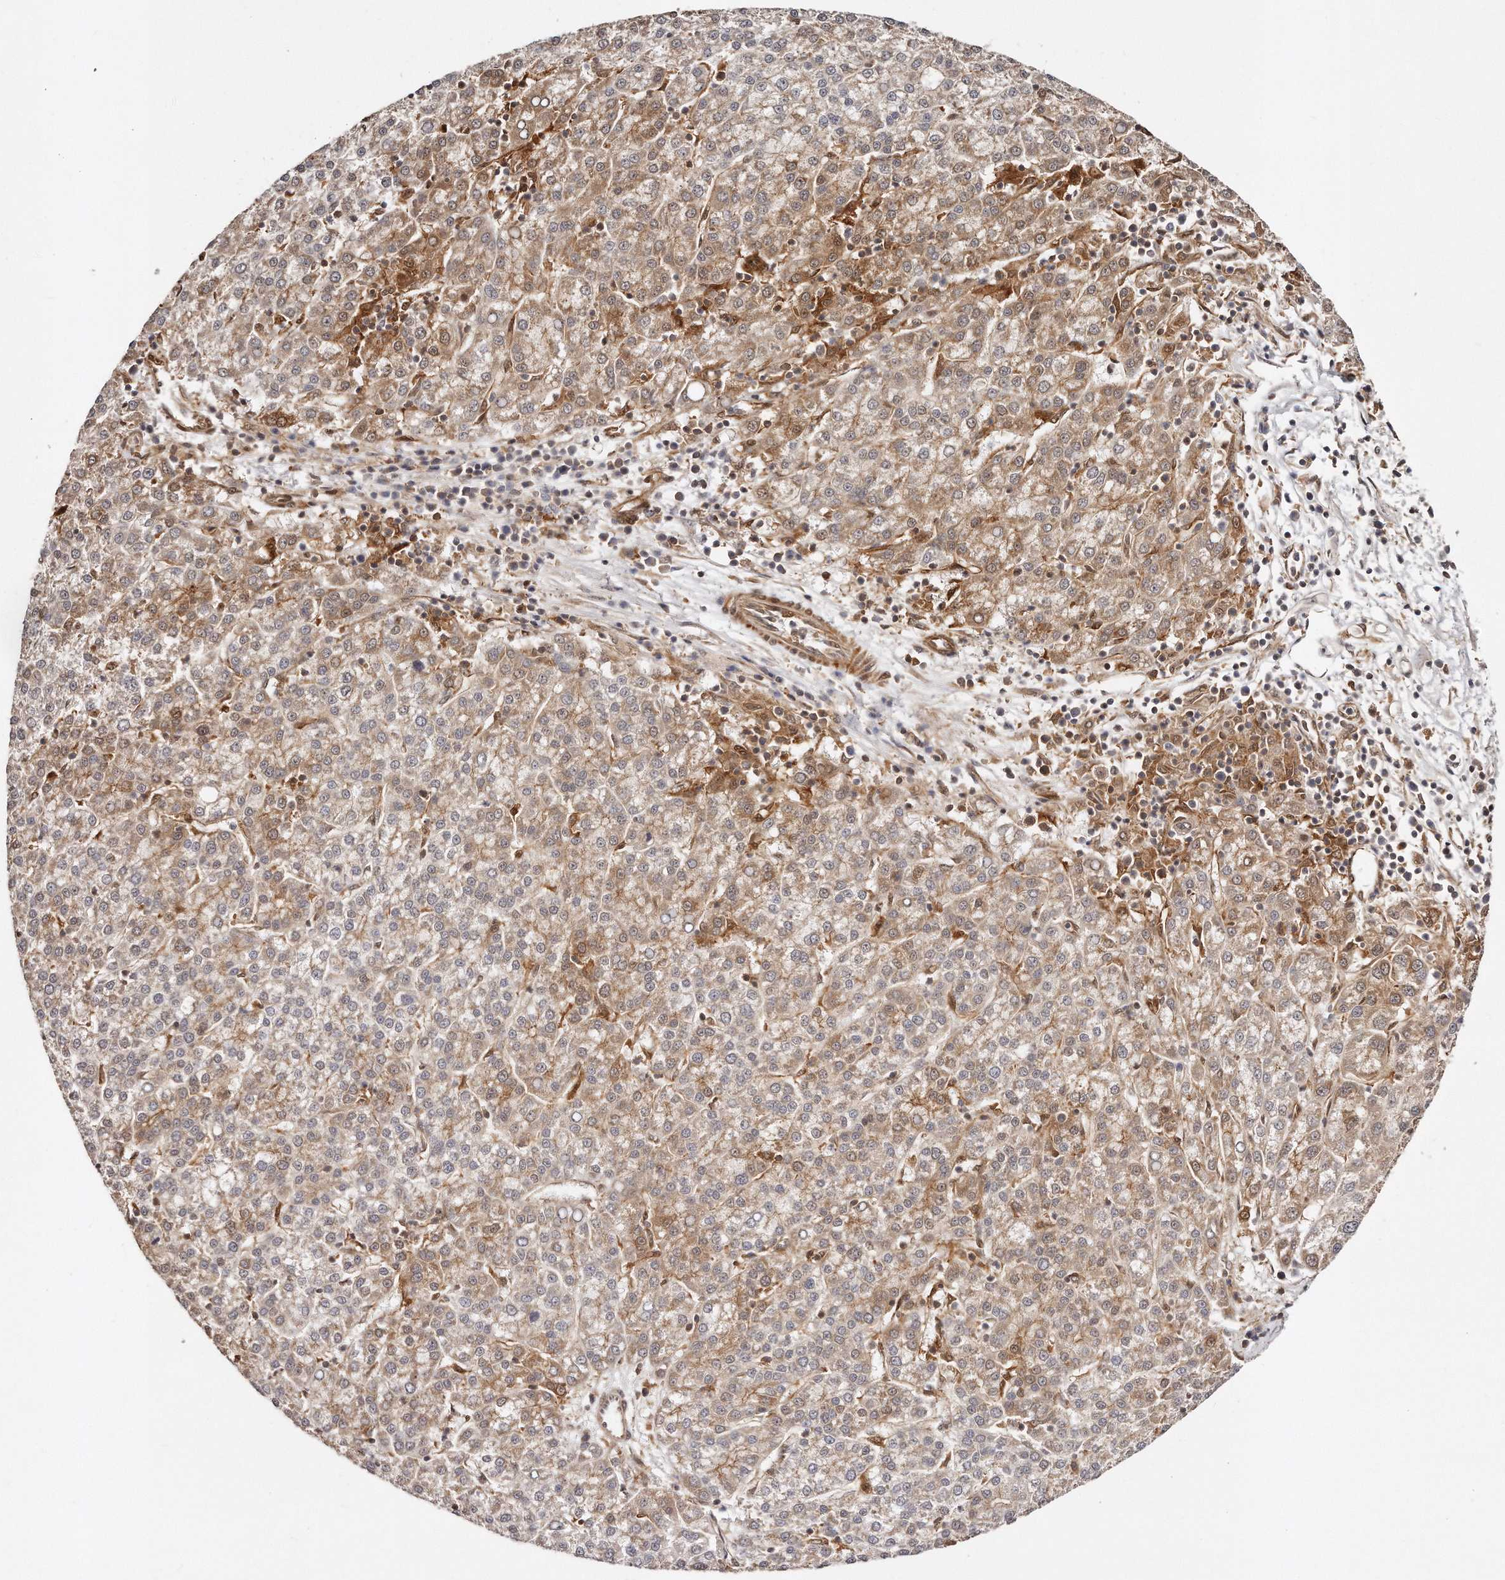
{"staining": {"intensity": "moderate", "quantity": "25%-75%", "location": "cytoplasmic/membranous"}, "tissue": "liver cancer", "cell_type": "Tumor cells", "image_type": "cancer", "snomed": [{"axis": "morphology", "description": "Carcinoma, Hepatocellular, NOS"}, {"axis": "topography", "description": "Liver"}], "caption": "Liver cancer (hepatocellular carcinoma) was stained to show a protein in brown. There is medium levels of moderate cytoplasmic/membranous expression in about 25%-75% of tumor cells.", "gene": "GBP4", "patient": {"sex": "female", "age": 58}}